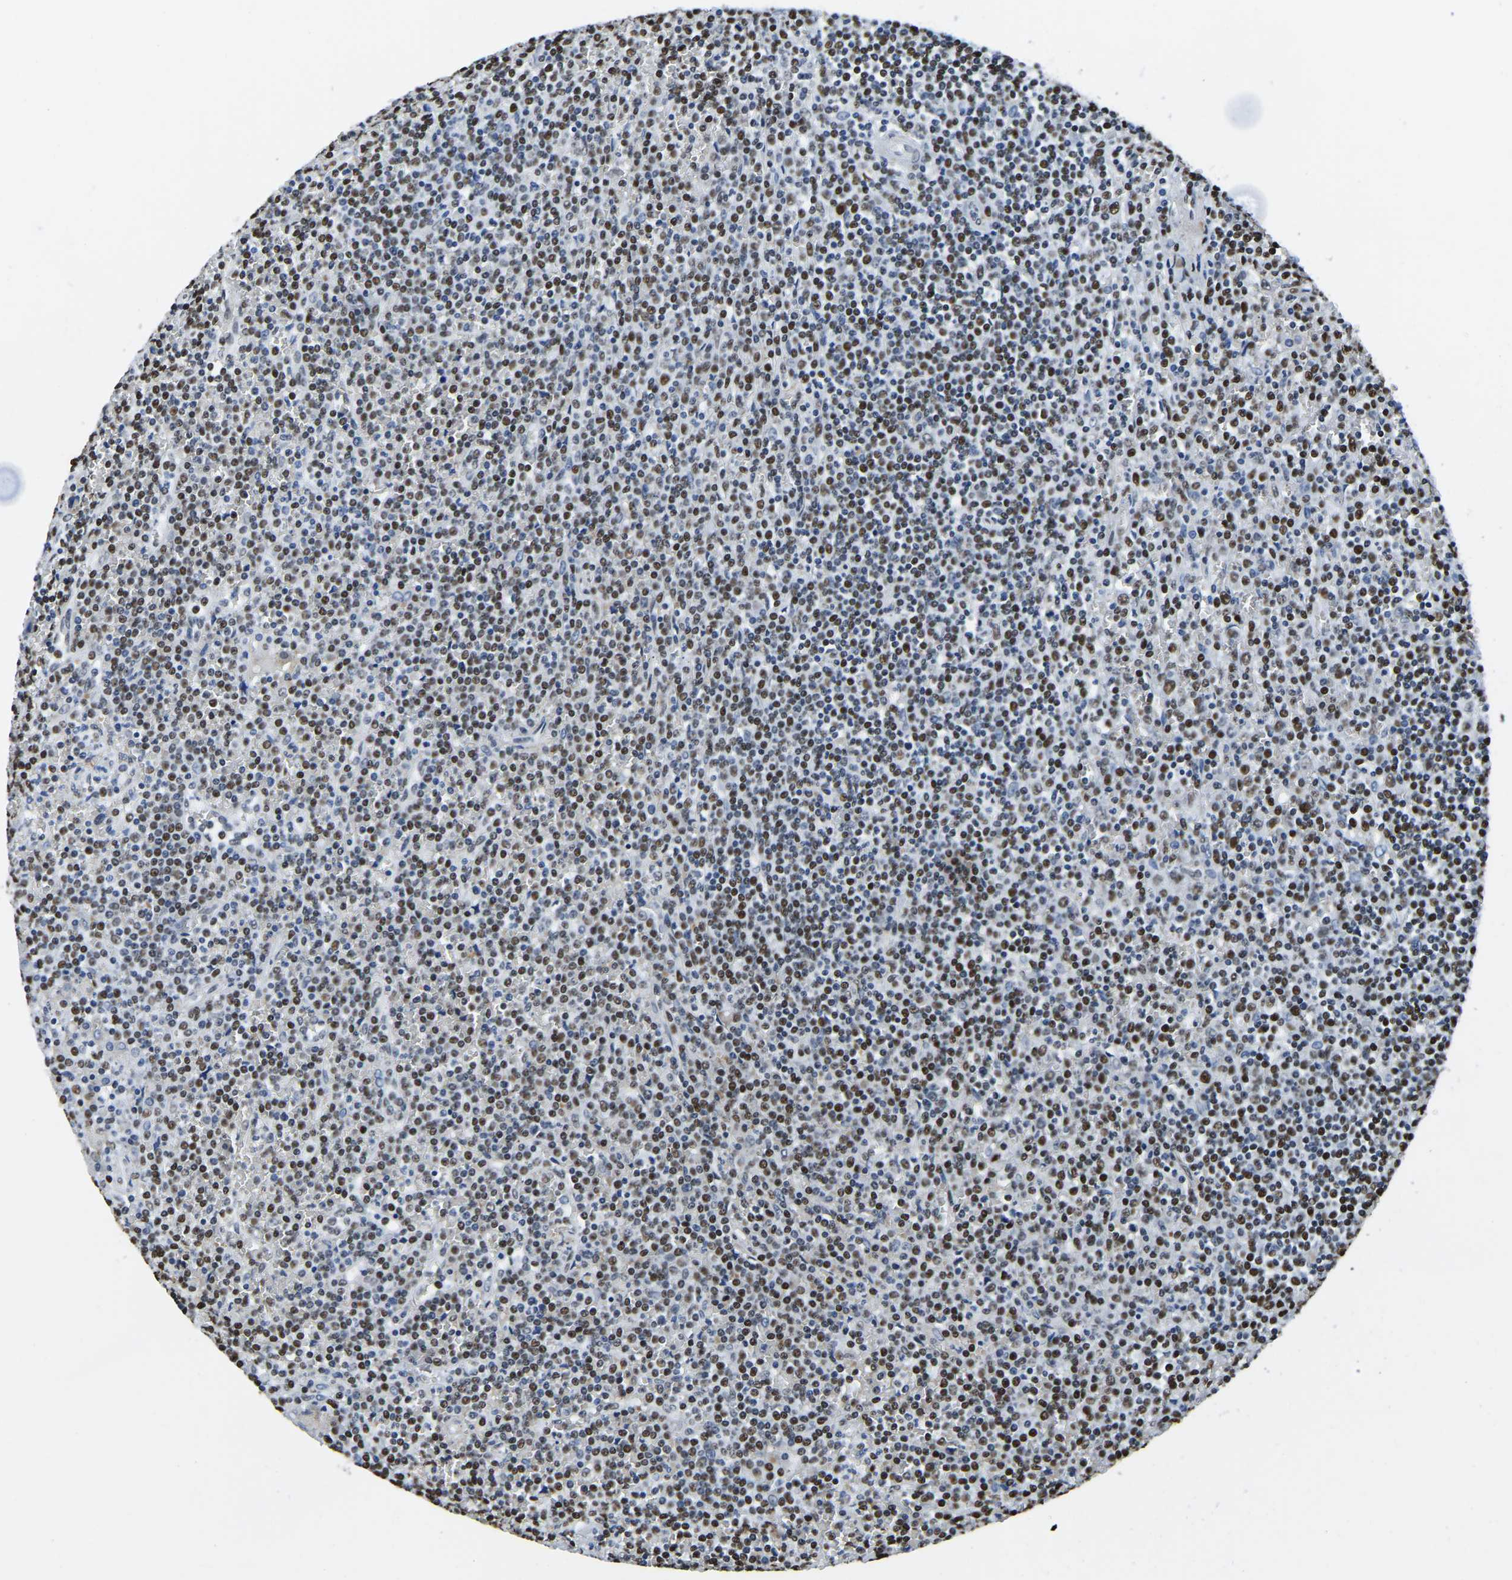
{"staining": {"intensity": "strong", "quantity": ">75%", "location": "nuclear"}, "tissue": "lymphoma", "cell_type": "Tumor cells", "image_type": "cancer", "snomed": [{"axis": "morphology", "description": "Malignant lymphoma, non-Hodgkin's type, Low grade"}, {"axis": "topography", "description": "Spleen"}], "caption": "Low-grade malignant lymphoma, non-Hodgkin's type was stained to show a protein in brown. There is high levels of strong nuclear expression in approximately >75% of tumor cells. Nuclei are stained in blue.", "gene": "UBA1", "patient": {"sex": "female", "age": 19}}